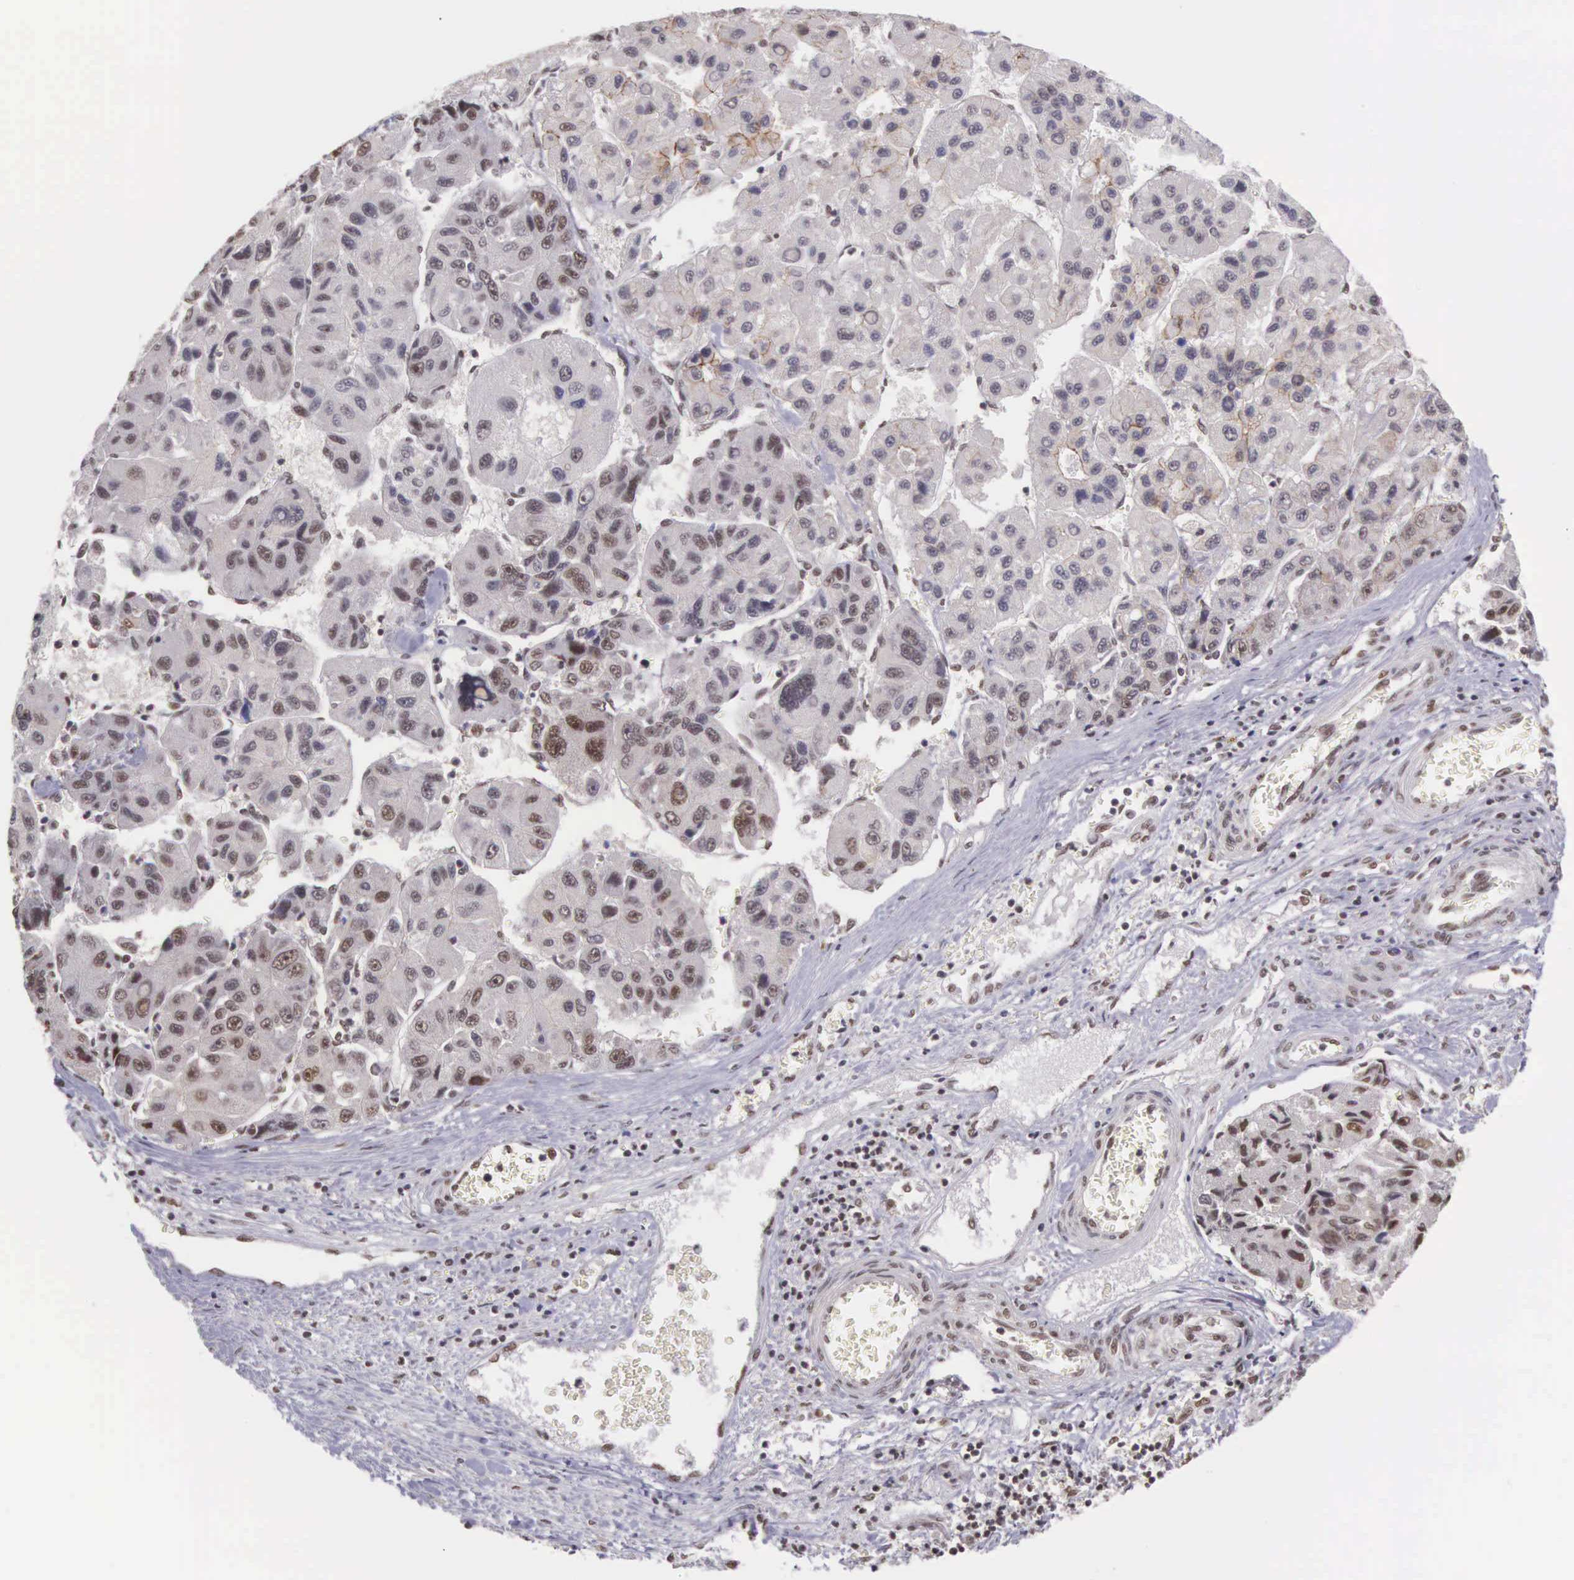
{"staining": {"intensity": "weak", "quantity": "25%-75%", "location": "cytoplasmic/membranous,nuclear"}, "tissue": "liver cancer", "cell_type": "Tumor cells", "image_type": "cancer", "snomed": [{"axis": "morphology", "description": "Carcinoma, Hepatocellular, NOS"}, {"axis": "topography", "description": "Liver"}], "caption": "Liver cancer stained for a protein displays weak cytoplasmic/membranous and nuclear positivity in tumor cells.", "gene": "POLR2F", "patient": {"sex": "male", "age": 64}}